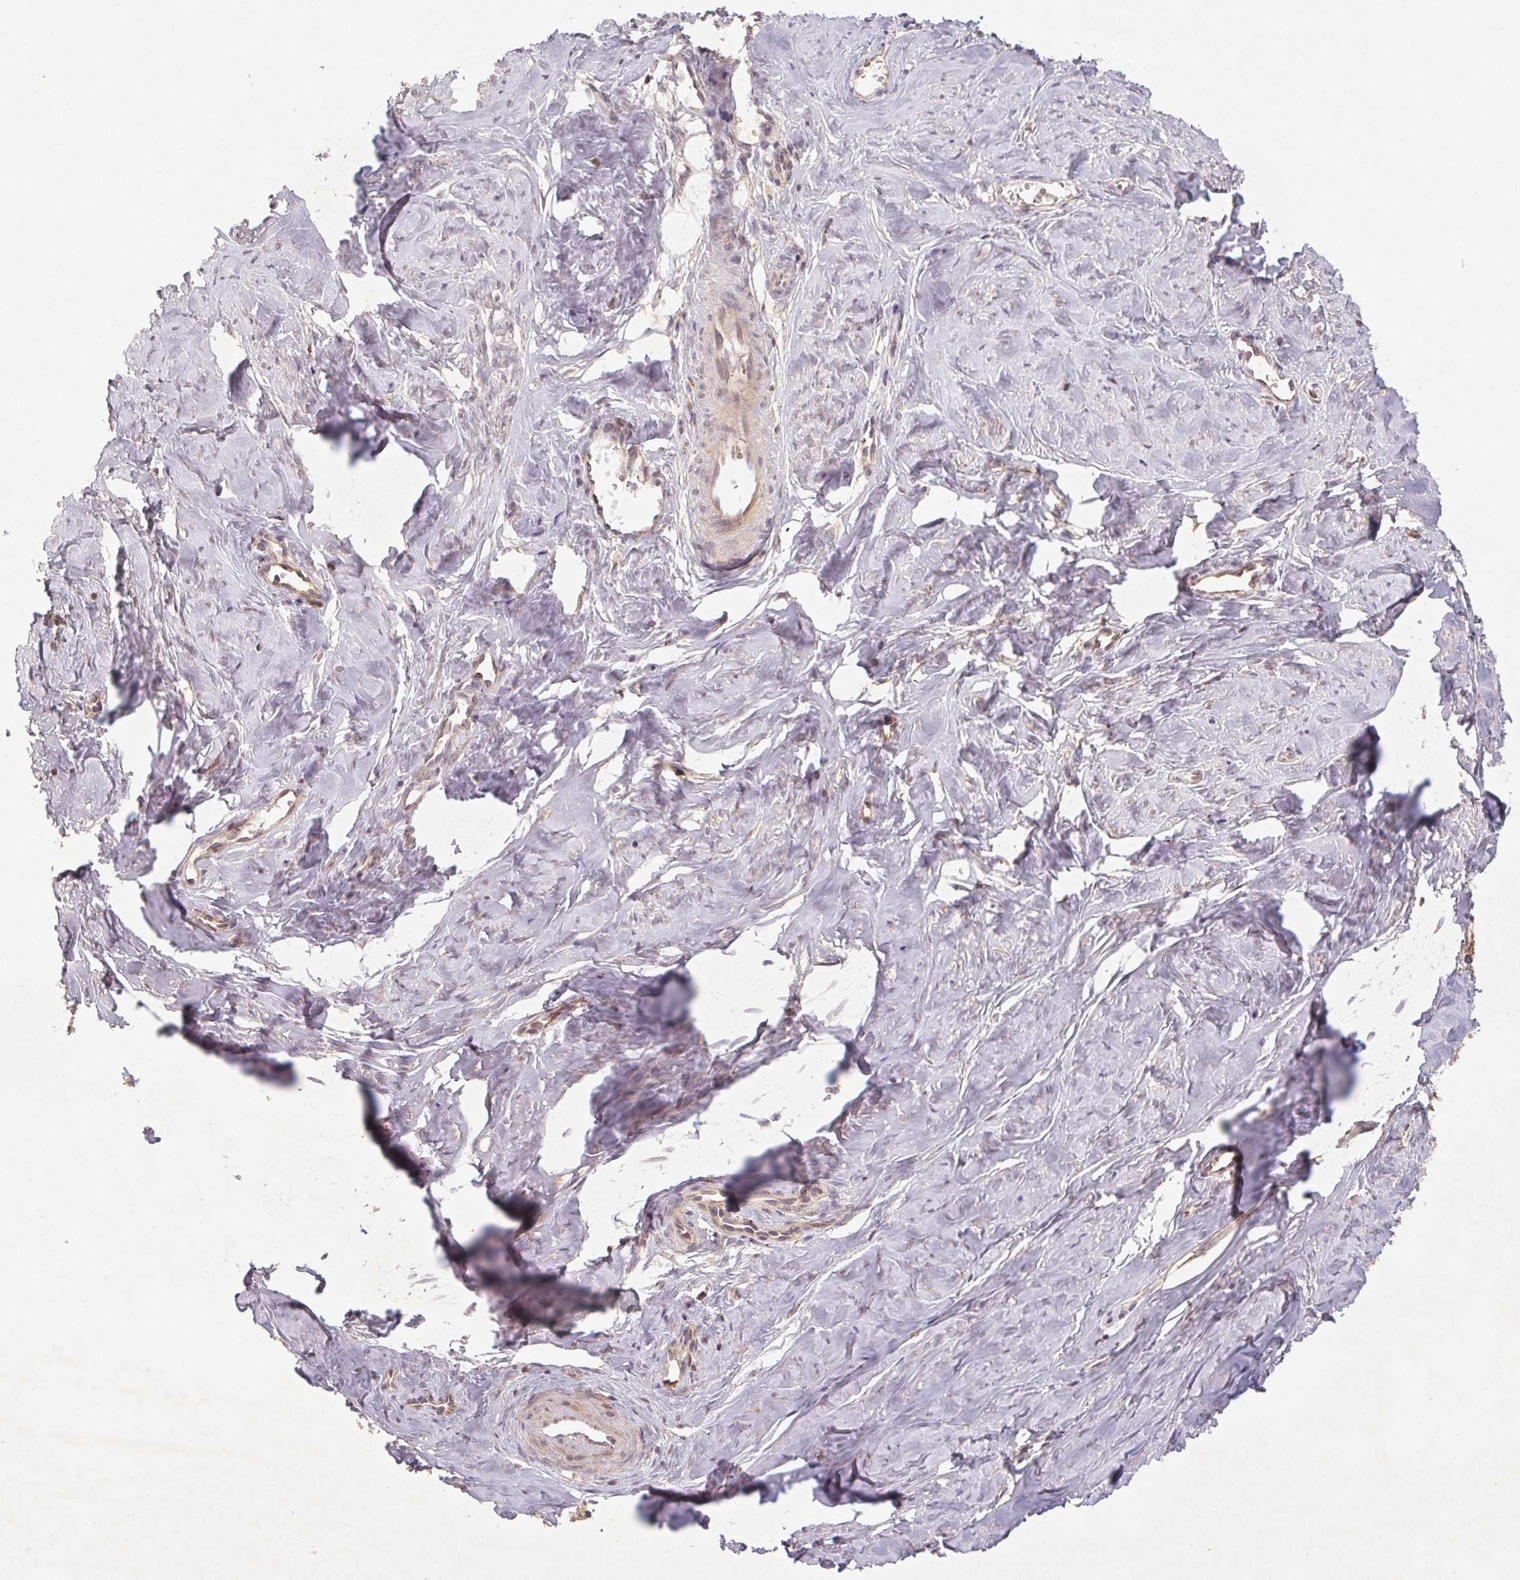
{"staining": {"intensity": "strong", "quantity": ">75%", "location": "cytoplasmic/membranous"}, "tissue": "cervical cancer", "cell_type": "Tumor cells", "image_type": "cancer", "snomed": [{"axis": "morphology", "description": "Squamous cell carcinoma, NOS"}, {"axis": "topography", "description": "Cervix"}], "caption": "Strong cytoplasmic/membranous protein staining is seen in approximately >75% of tumor cells in squamous cell carcinoma (cervical). The staining was performed using DAB (3,3'-diaminobenzidine), with brown indicating positive protein expression. Nuclei are stained blue with hematoxylin.", "gene": "MTHFD1", "patient": {"sex": "female", "age": 39}}